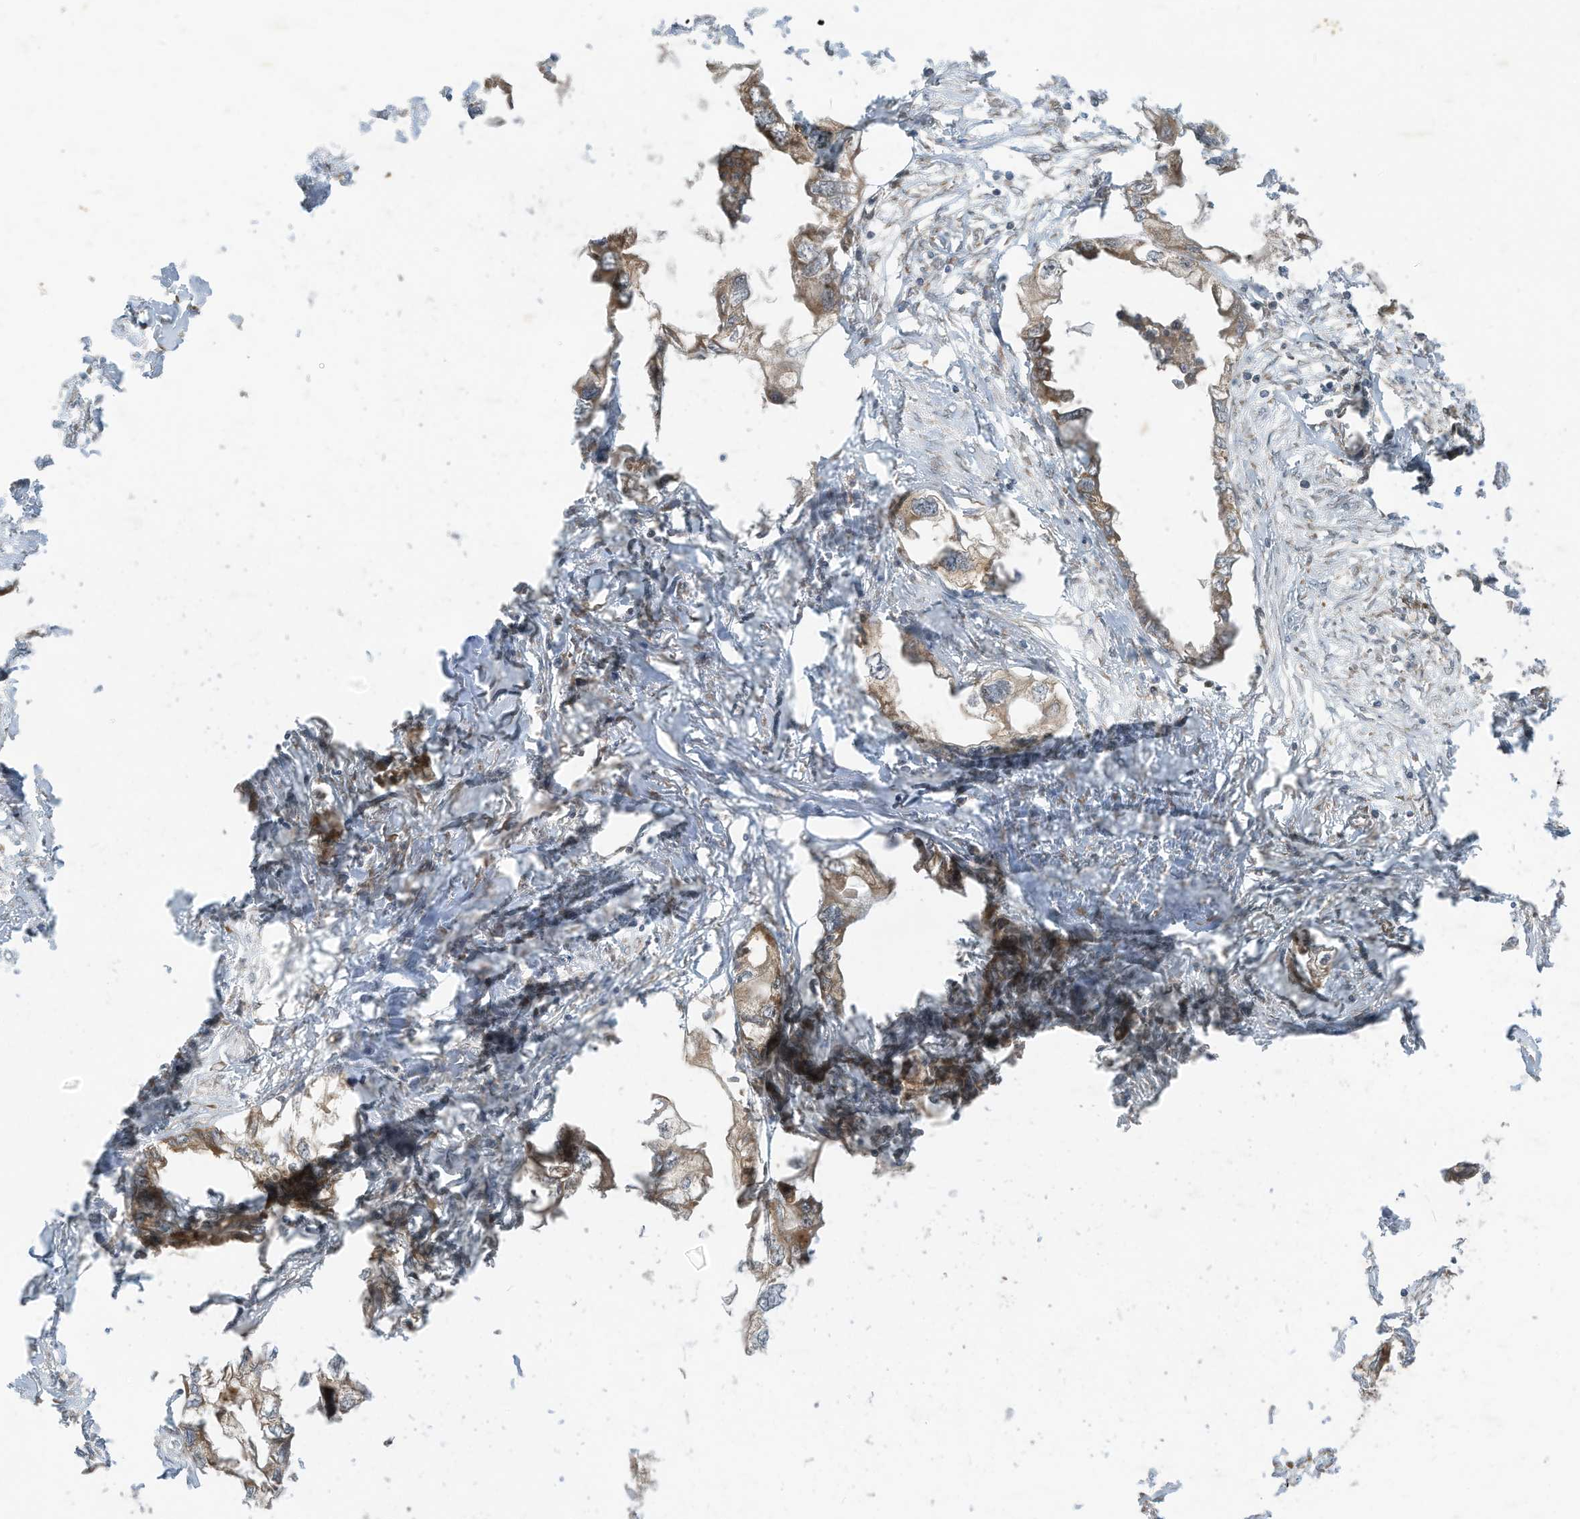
{"staining": {"intensity": "moderate", "quantity": ">75%", "location": "cytoplasmic/membranous"}, "tissue": "endometrial cancer", "cell_type": "Tumor cells", "image_type": "cancer", "snomed": [{"axis": "morphology", "description": "Adenocarcinoma, NOS"}, {"axis": "morphology", "description": "Adenocarcinoma, metastatic, NOS"}, {"axis": "topography", "description": "Adipose tissue"}, {"axis": "topography", "description": "Endometrium"}], "caption": "Immunohistochemistry micrograph of neoplastic tissue: human endometrial adenocarcinoma stained using IHC displays medium levels of moderate protein expression localized specifically in the cytoplasmic/membranous of tumor cells, appearing as a cytoplasmic/membranous brown color.", "gene": "TRIM67", "patient": {"sex": "female", "age": 67}}